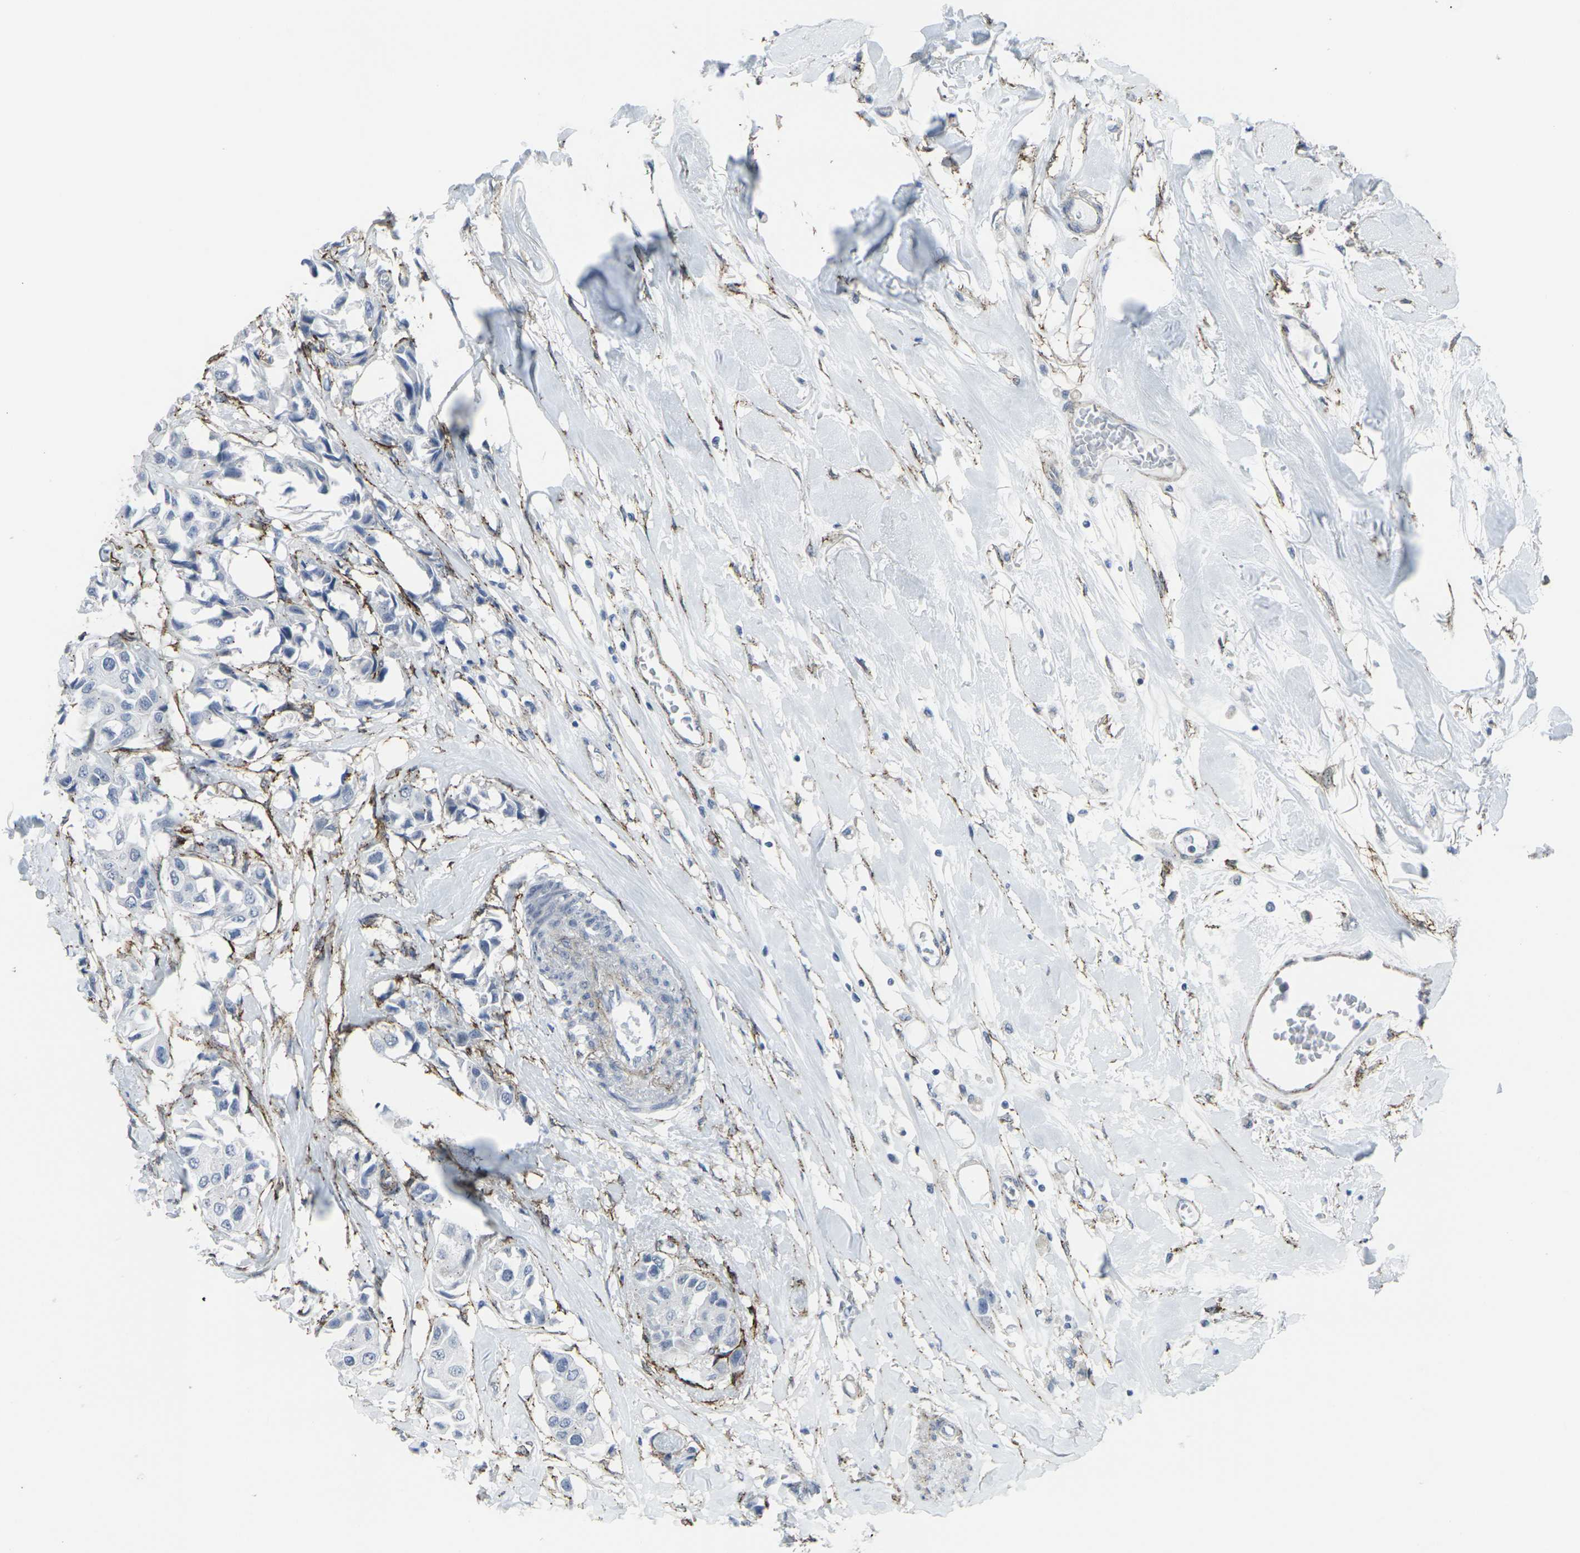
{"staining": {"intensity": "negative", "quantity": "none", "location": "none"}, "tissue": "breast cancer", "cell_type": "Tumor cells", "image_type": "cancer", "snomed": [{"axis": "morphology", "description": "Duct carcinoma"}, {"axis": "topography", "description": "Breast"}], "caption": "Intraductal carcinoma (breast) stained for a protein using immunohistochemistry demonstrates no staining tumor cells.", "gene": "CDH11", "patient": {"sex": "female", "age": 80}}